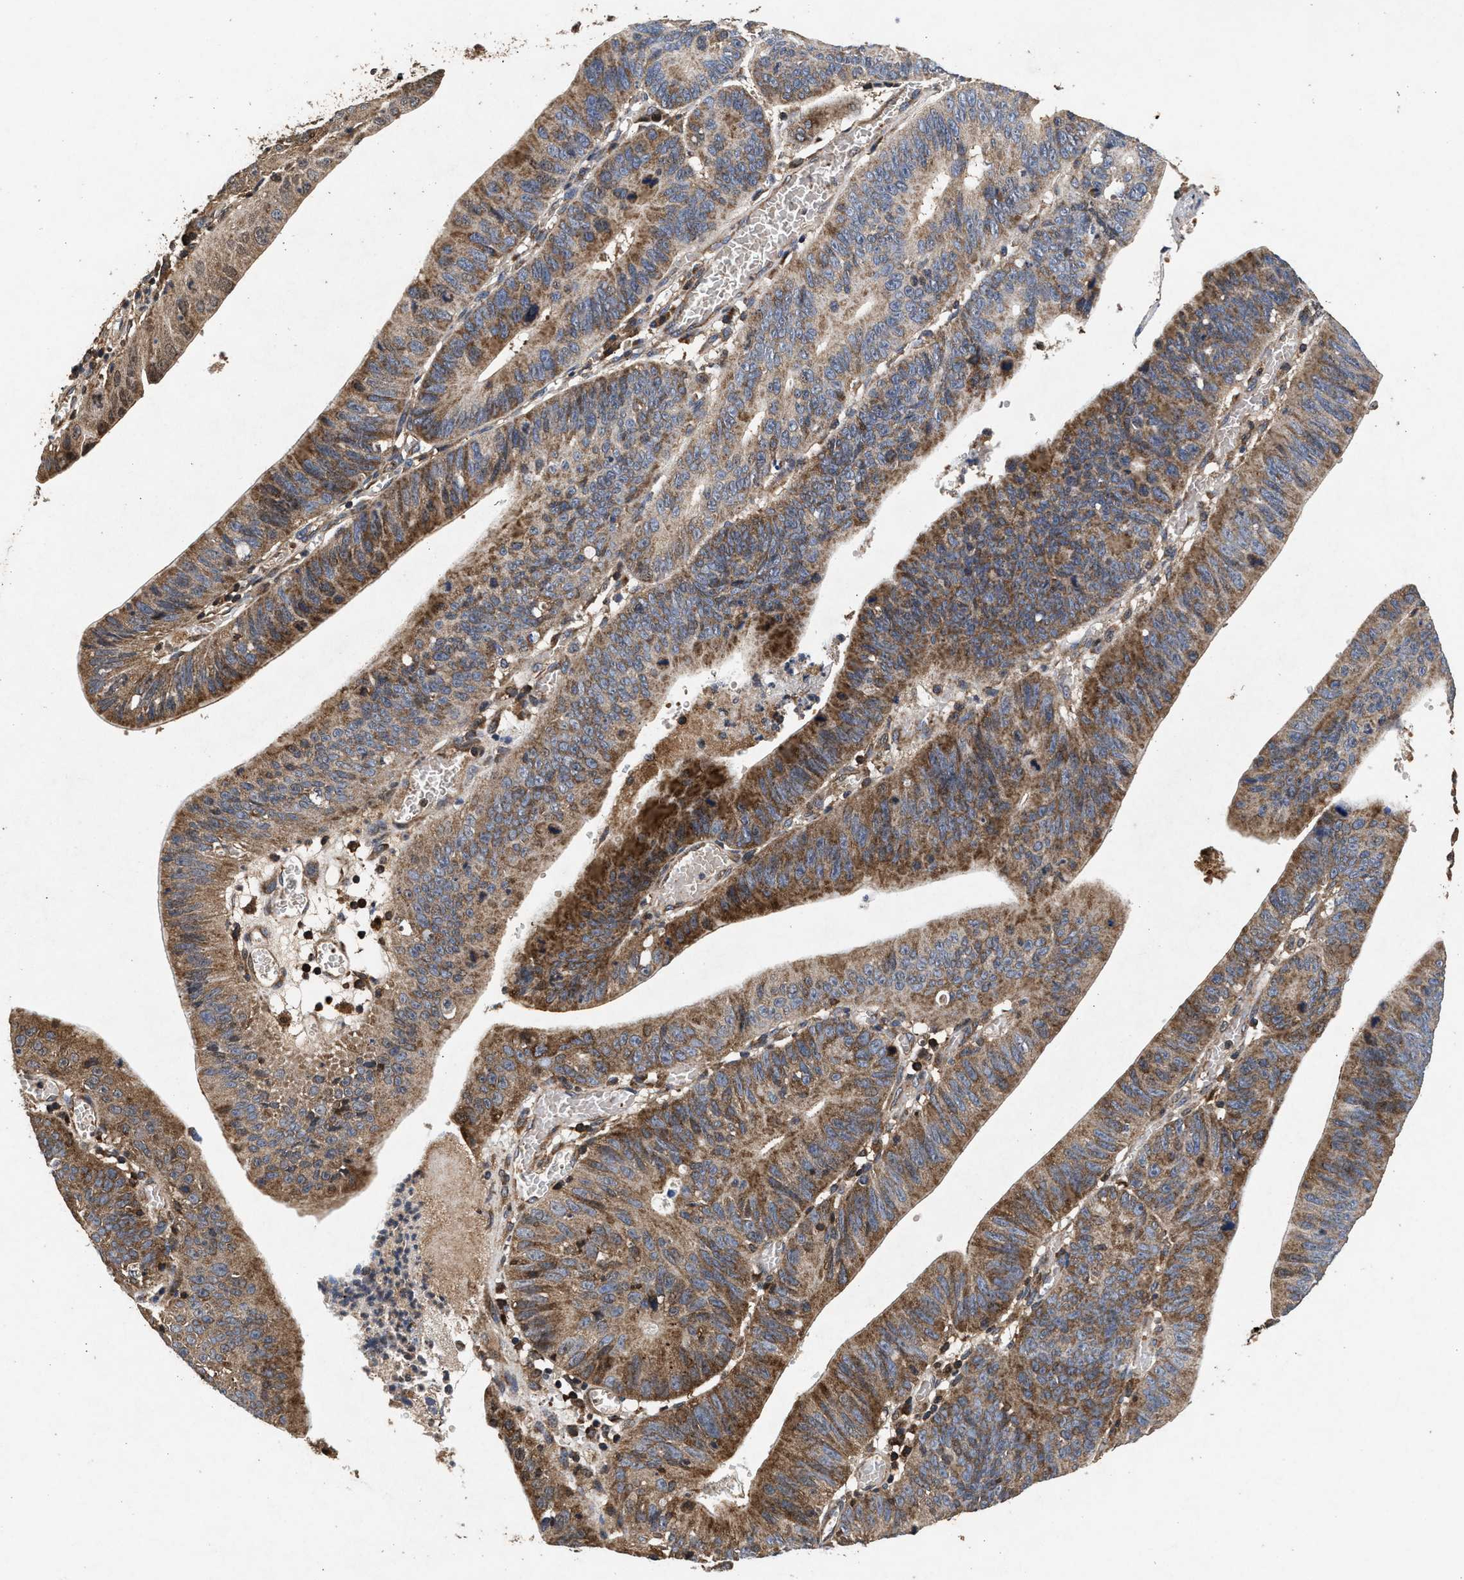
{"staining": {"intensity": "moderate", "quantity": ">75%", "location": "cytoplasmic/membranous"}, "tissue": "stomach cancer", "cell_type": "Tumor cells", "image_type": "cancer", "snomed": [{"axis": "morphology", "description": "Adenocarcinoma, NOS"}, {"axis": "topography", "description": "Stomach"}], "caption": "The image demonstrates immunohistochemical staining of stomach cancer. There is moderate cytoplasmic/membranous staining is seen in approximately >75% of tumor cells.", "gene": "NFKB2", "patient": {"sex": "male", "age": 59}}